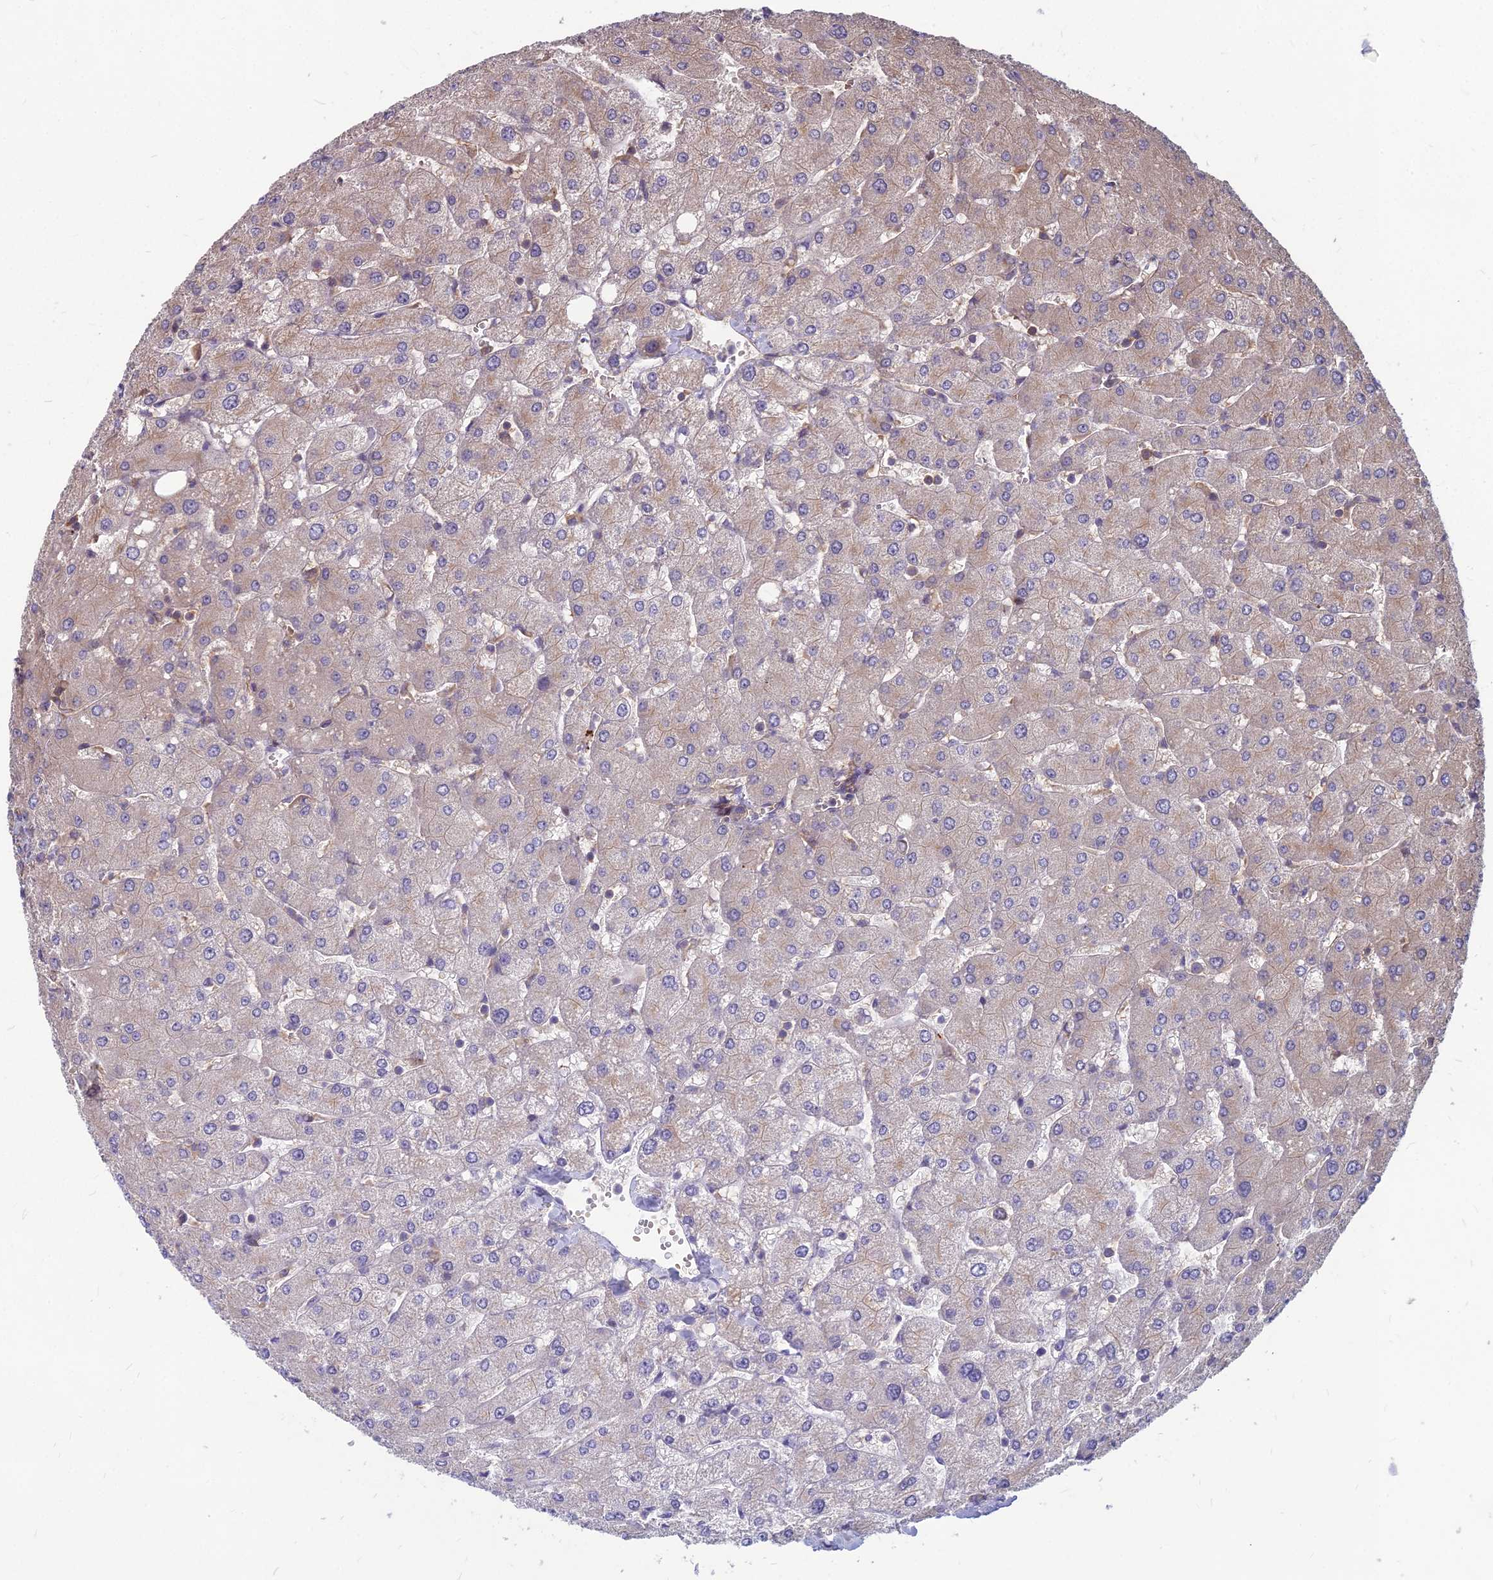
{"staining": {"intensity": "negative", "quantity": "none", "location": "none"}, "tissue": "liver", "cell_type": "Cholangiocytes", "image_type": "normal", "snomed": [{"axis": "morphology", "description": "Normal tissue, NOS"}, {"axis": "topography", "description": "Liver"}], "caption": "Liver stained for a protein using immunohistochemistry shows no expression cholangiocytes.", "gene": "MFSD8", "patient": {"sex": "male", "age": 55}}